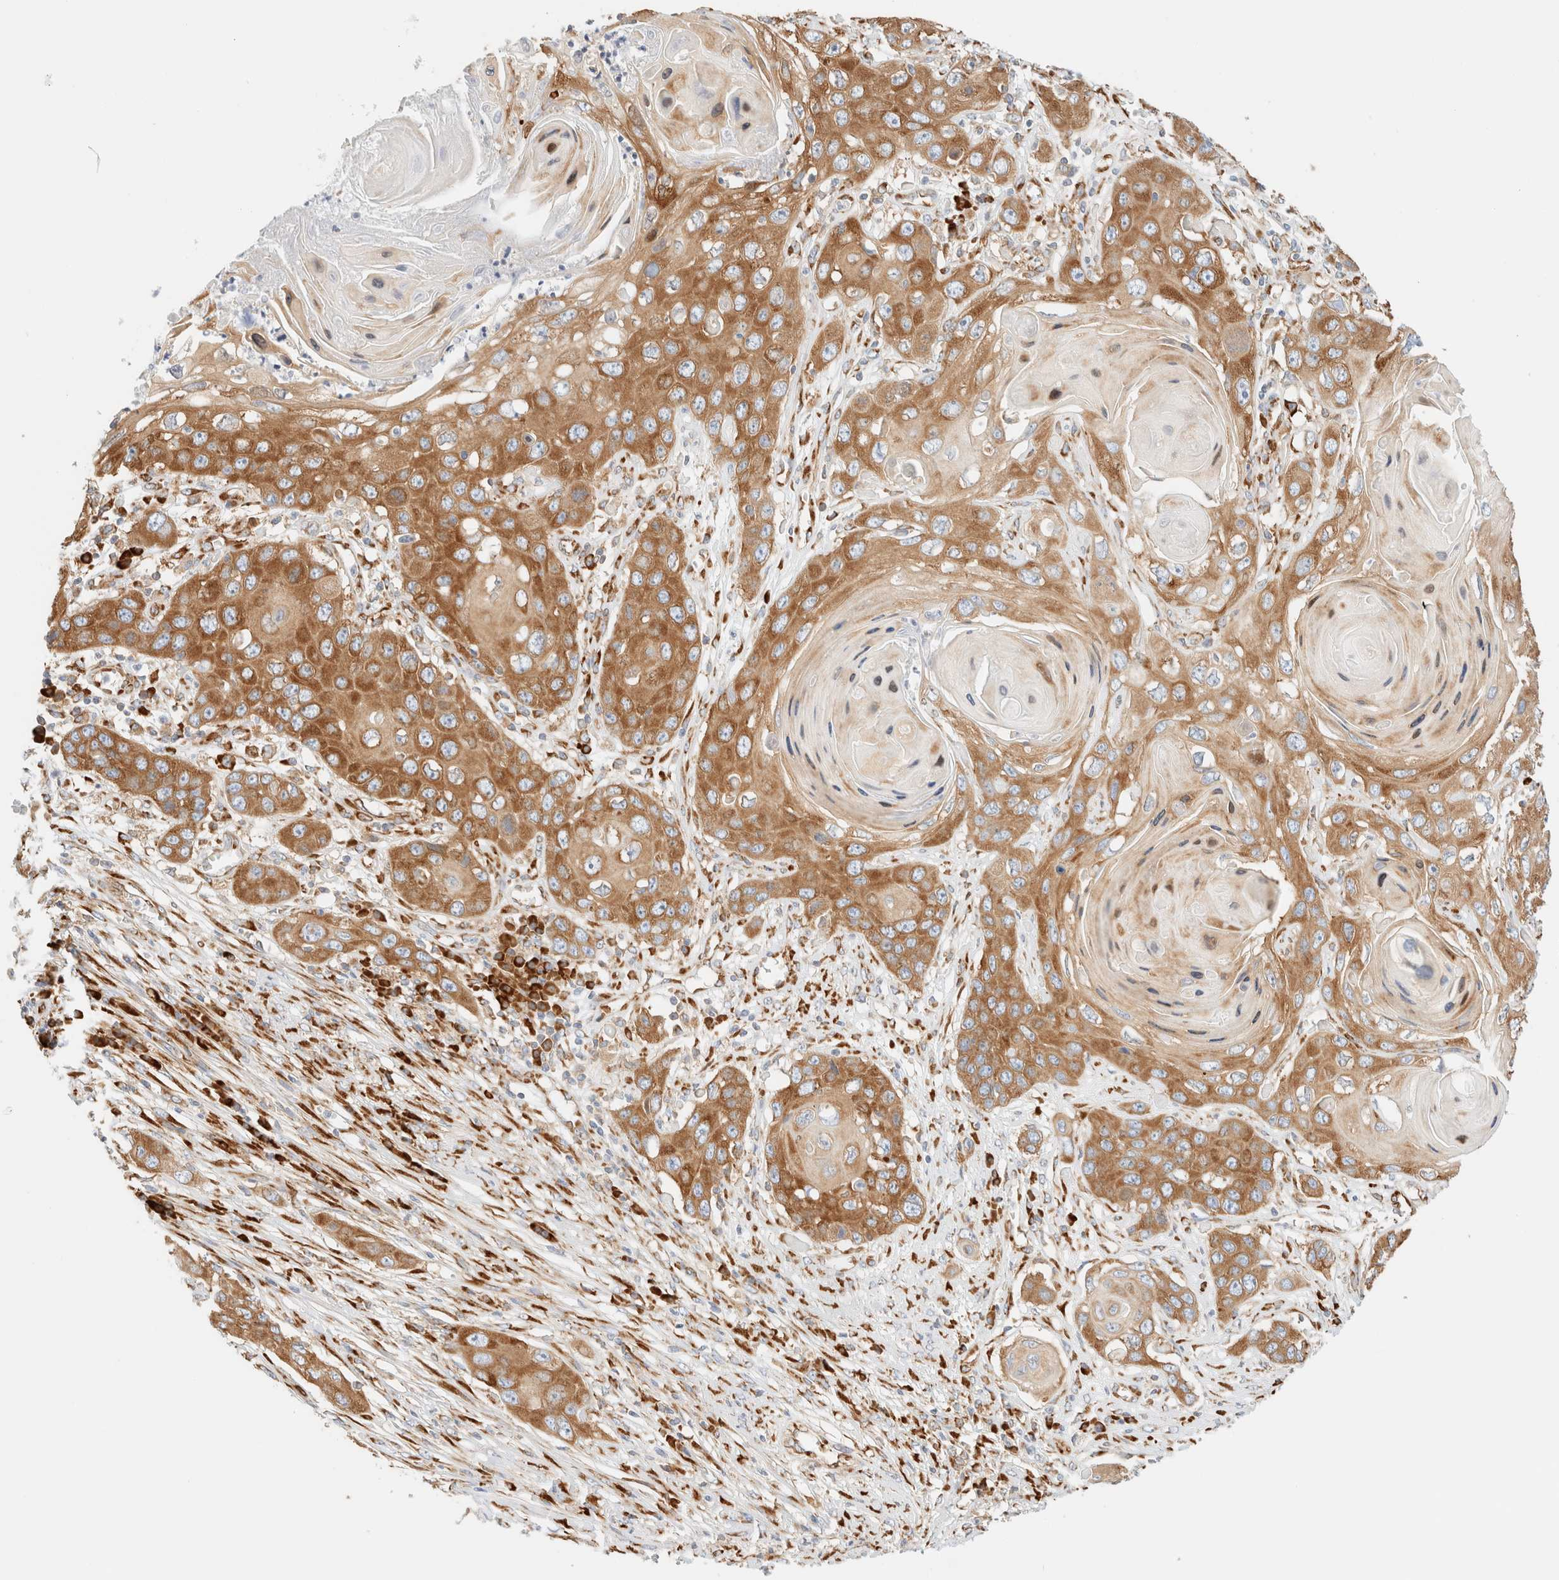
{"staining": {"intensity": "strong", "quantity": ">75%", "location": "cytoplasmic/membranous"}, "tissue": "skin cancer", "cell_type": "Tumor cells", "image_type": "cancer", "snomed": [{"axis": "morphology", "description": "Squamous cell carcinoma, NOS"}, {"axis": "topography", "description": "Skin"}], "caption": "Immunohistochemistry of human skin cancer reveals high levels of strong cytoplasmic/membranous expression in about >75% of tumor cells.", "gene": "ZC2HC1A", "patient": {"sex": "male", "age": 55}}